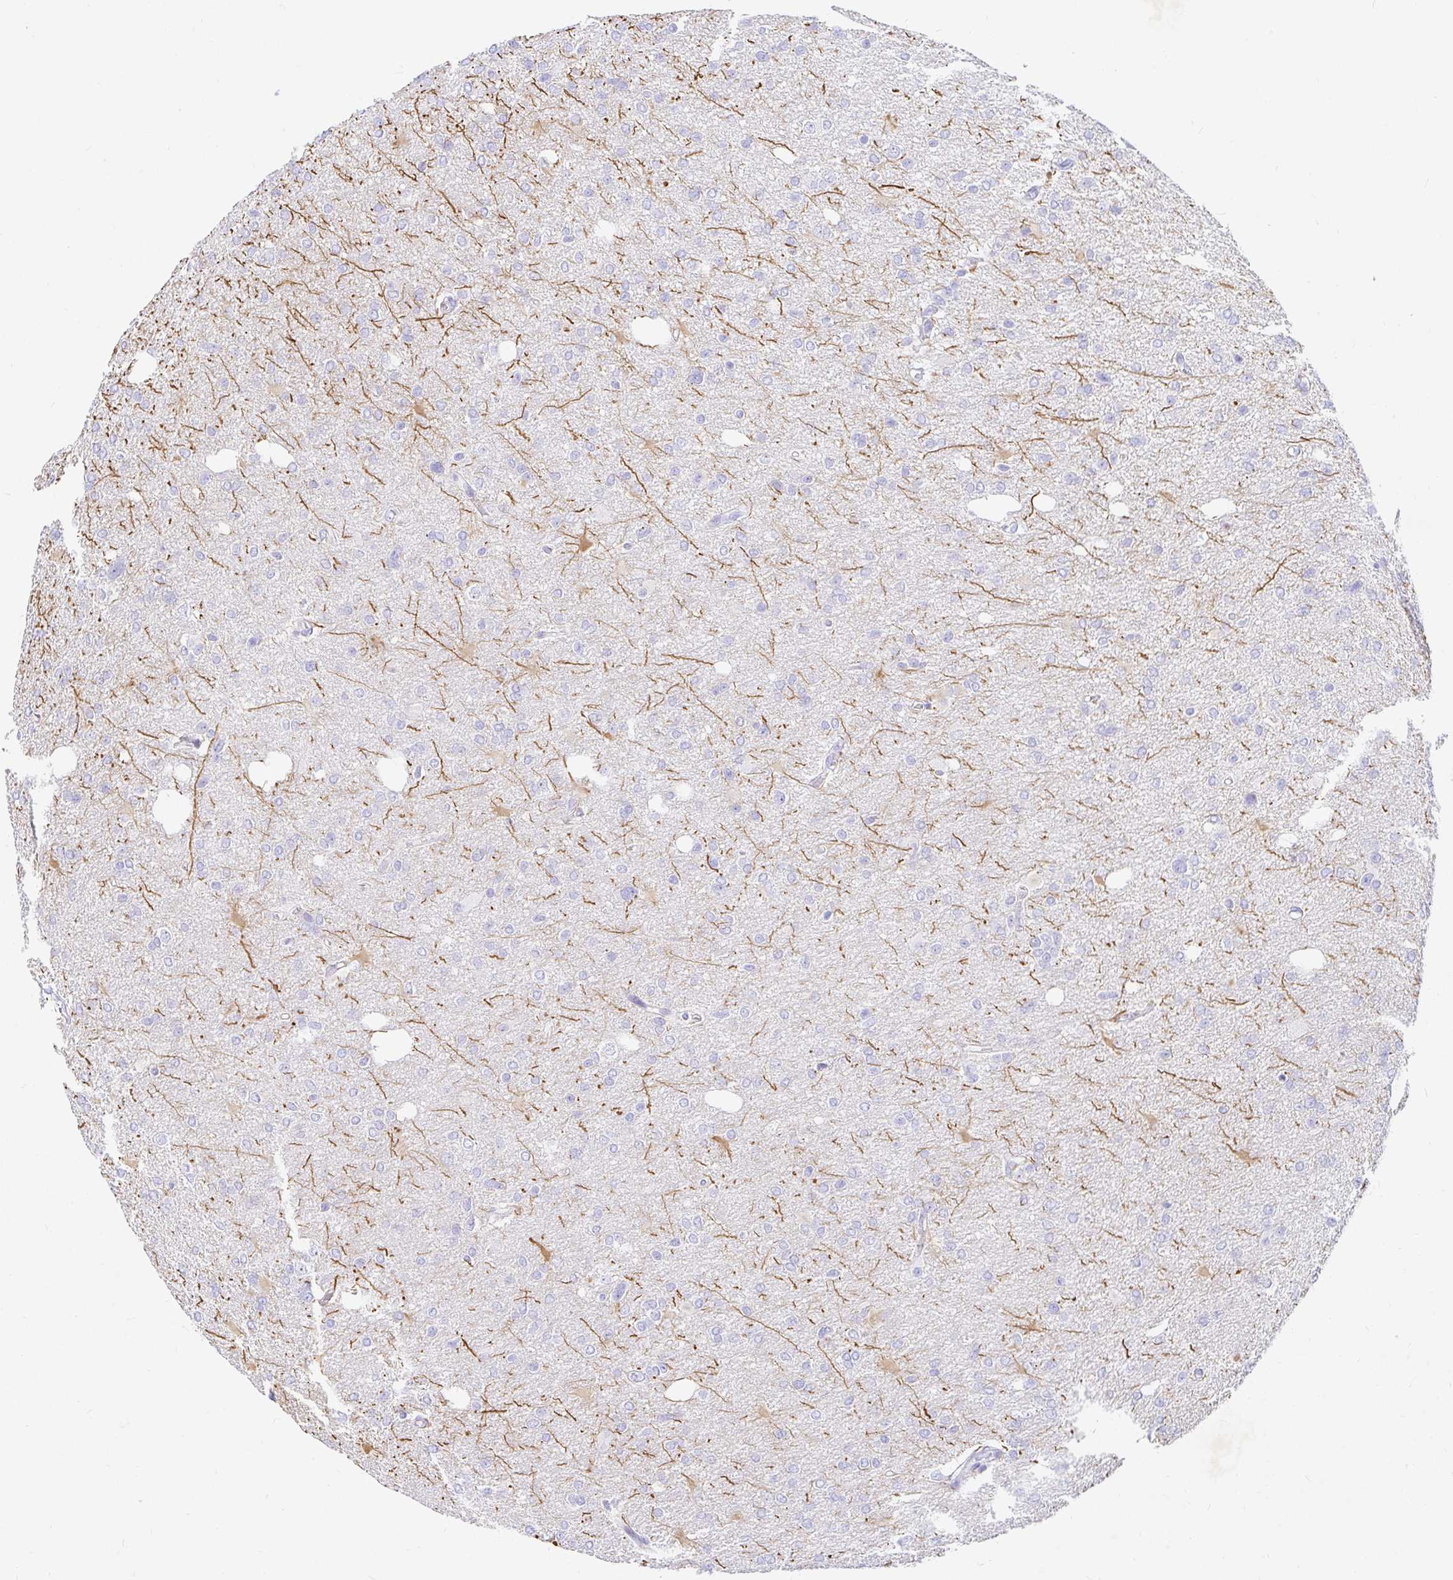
{"staining": {"intensity": "negative", "quantity": "none", "location": "none"}, "tissue": "glioma", "cell_type": "Tumor cells", "image_type": "cancer", "snomed": [{"axis": "morphology", "description": "Glioma, malignant, Low grade"}, {"axis": "topography", "description": "Brain"}], "caption": "Tumor cells are negative for brown protein staining in glioma.", "gene": "NR2E1", "patient": {"sex": "male", "age": 26}}